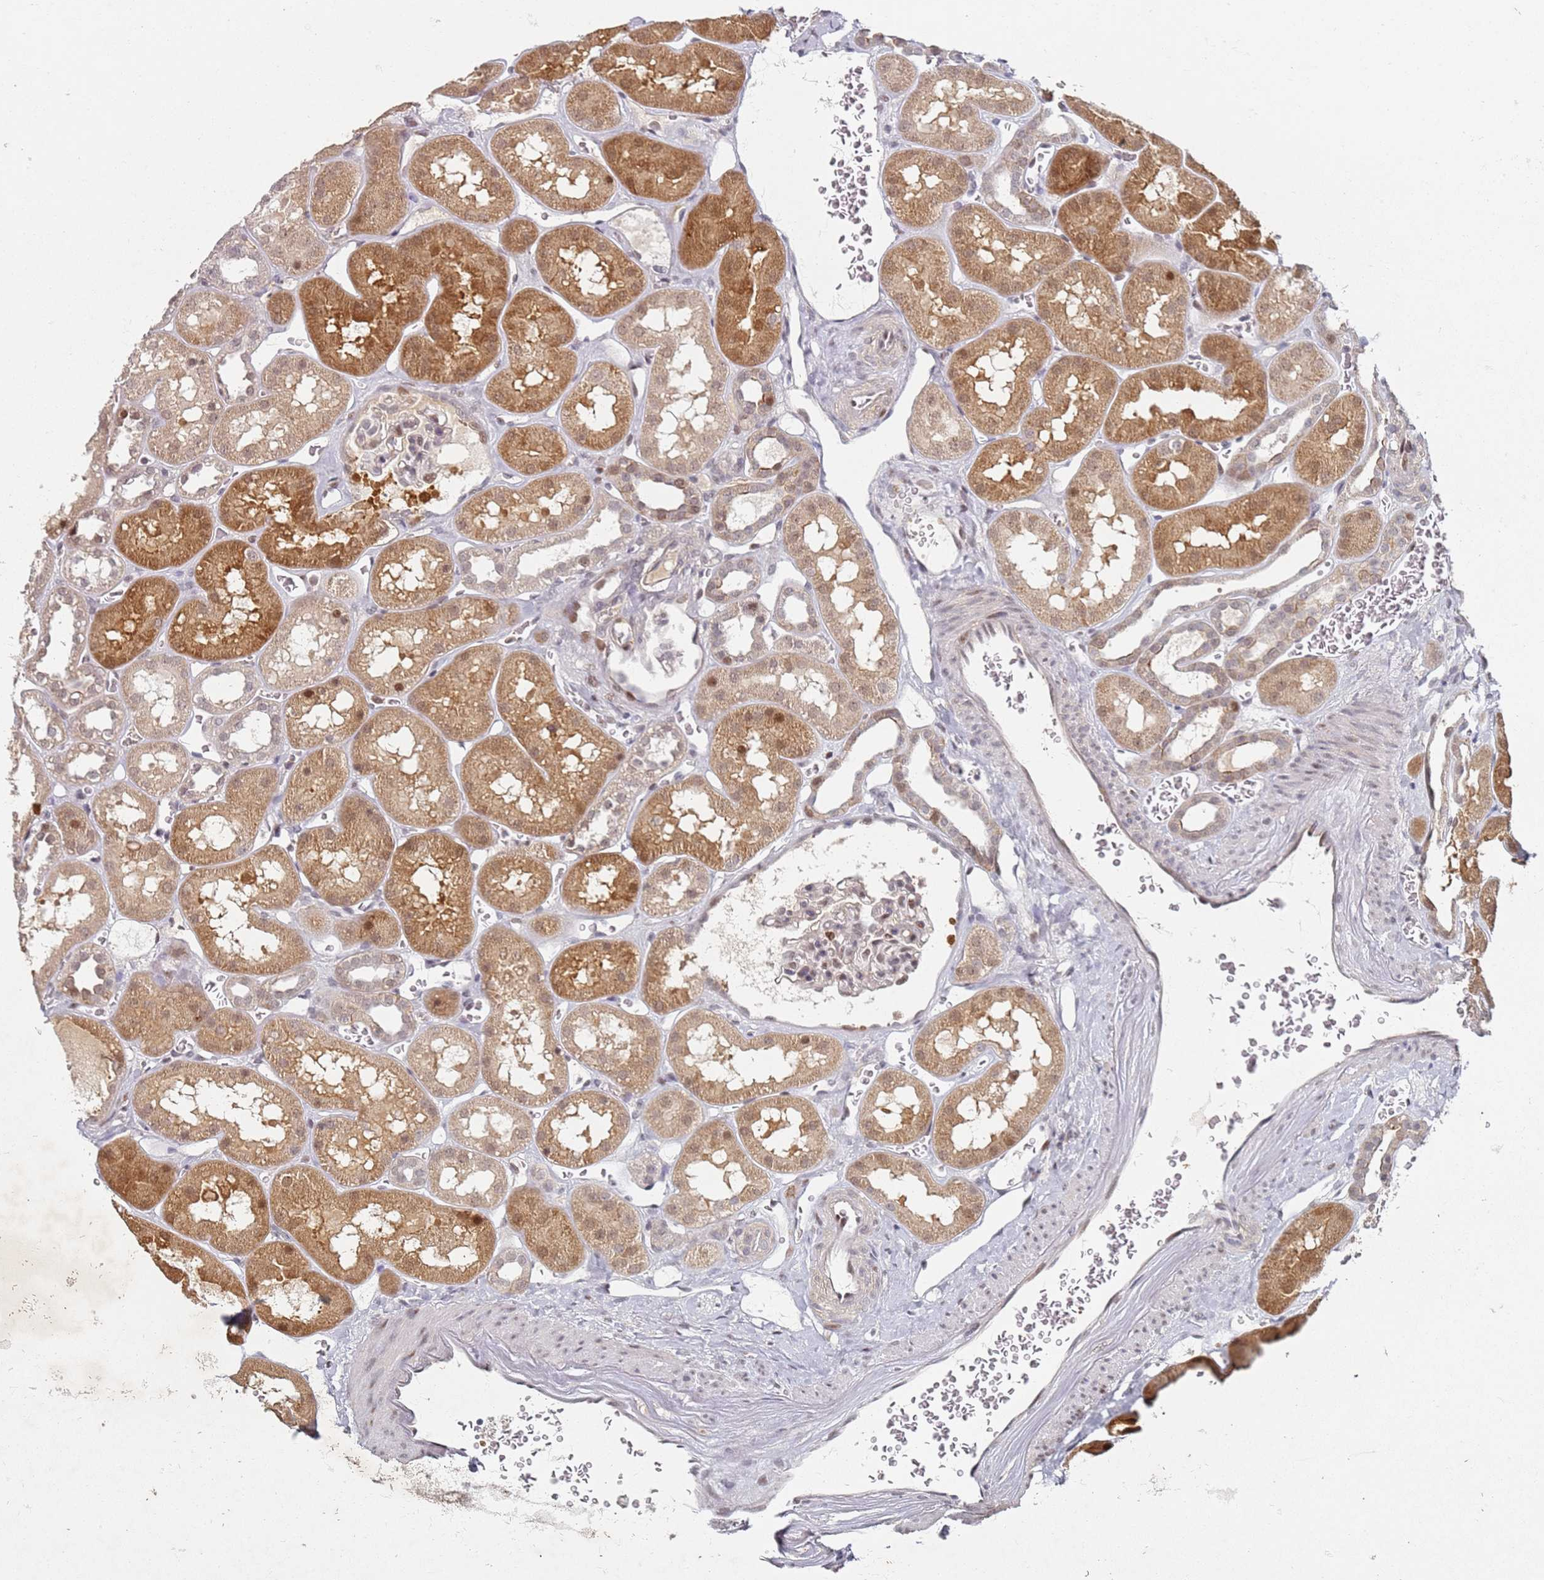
{"staining": {"intensity": "moderate", "quantity": "25%-75%", "location": "nuclear"}, "tissue": "kidney", "cell_type": "Cells in glomeruli", "image_type": "normal", "snomed": [{"axis": "morphology", "description": "Normal tissue, NOS"}, {"axis": "topography", "description": "Kidney"}], "caption": "Moderate nuclear staining for a protein is identified in about 25%-75% of cells in glomeruli of unremarkable kidney using immunohistochemistry.", "gene": "ATF6B", "patient": {"sex": "female", "age": 41}}